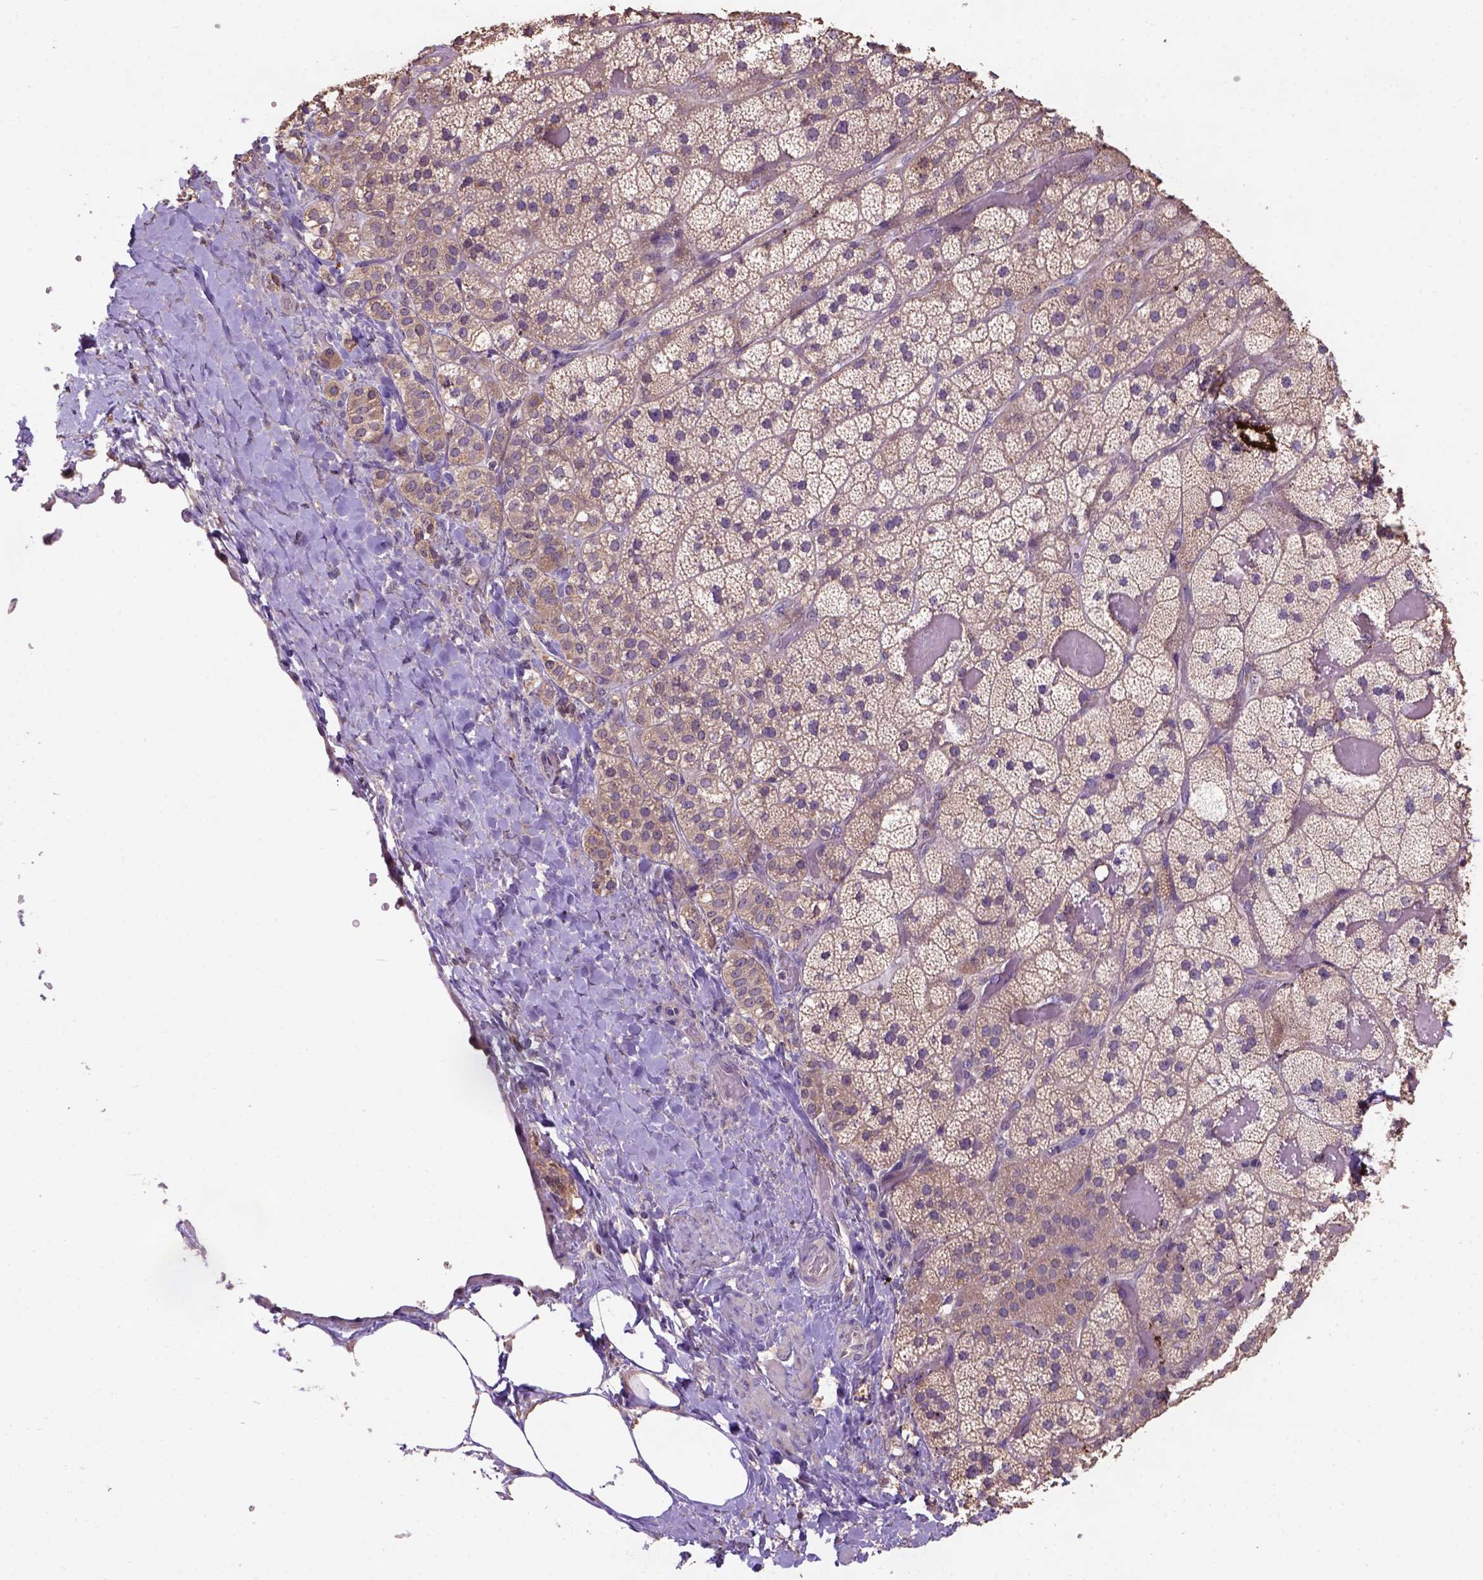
{"staining": {"intensity": "moderate", "quantity": ">75%", "location": "cytoplasmic/membranous"}, "tissue": "adrenal gland", "cell_type": "Glandular cells", "image_type": "normal", "snomed": [{"axis": "morphology", "description": "Normal tissue, NOS"}, {"axis": "topography", "description": "Adrenal gland"}], "caption": "Immunohistochemical staining of normal human adrenal gland reveals >75% levels of moderate cytoplasmic/membranous protein expression in approximately >75% of glandular cells.", "gene": "KBTBD8", "patient": {"sex": "male", "age": 57}}